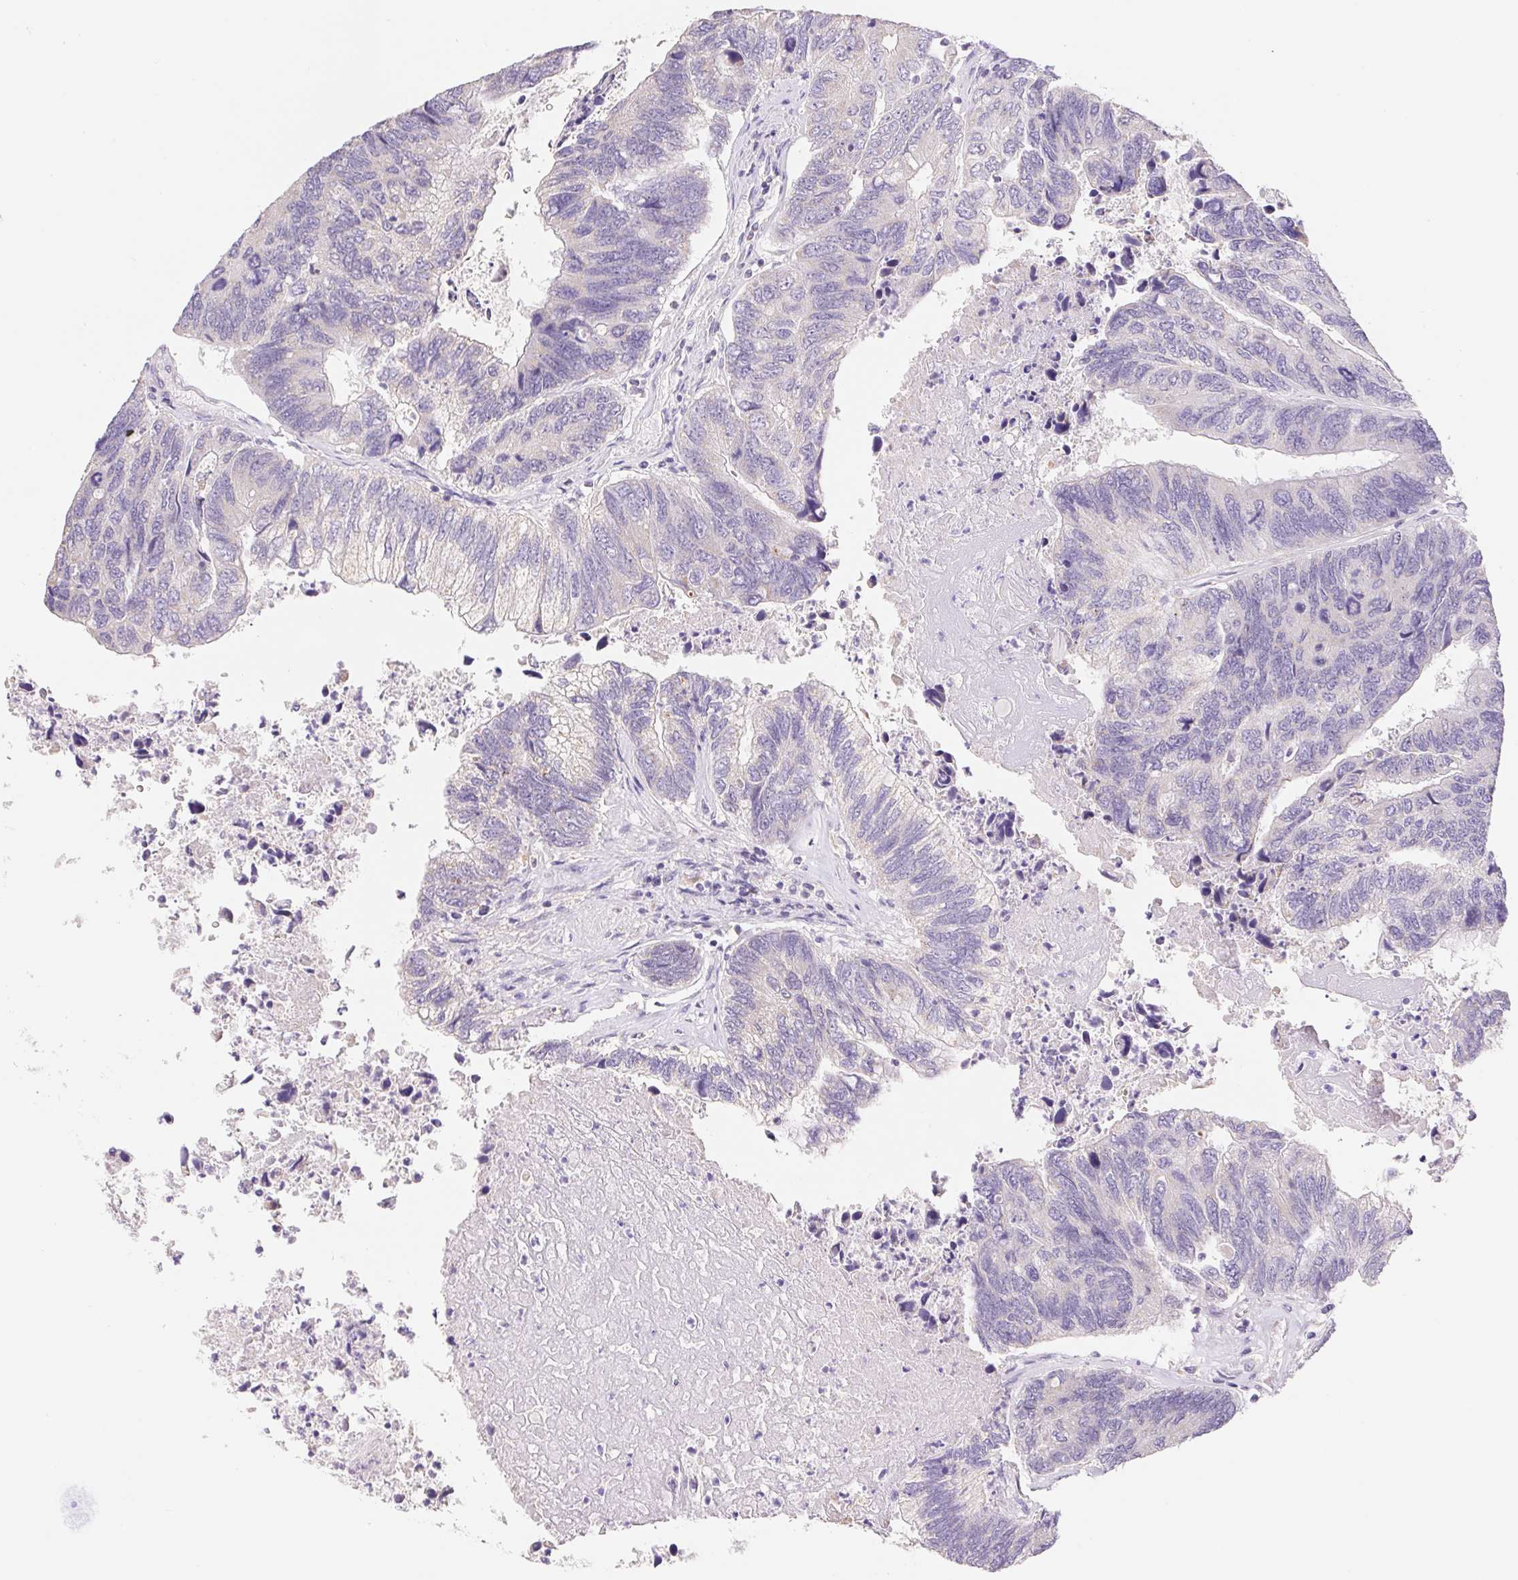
{"staining": {"intensity": "weak", "quantity": "25%-75%", "location": "cytoplasmic/membranous"}, "tissue": "colorectal cancer", "cell_type": "Tumor cells", "image_type": "cancer", "snomed": [{"axis": "morphology", "description": "Adenocarcinoma, NOS"}, {"axis": "topography", "description": "Colon"}], "caption": "Approximately 25%-75% of tumor cells in human colorectal cancer show weak cytoplasmic/membranous protein staining as visualized by brown immunohistochemical staining.", "gene": "FKBP6", "patient": {"sex": "female", "age": 67}}